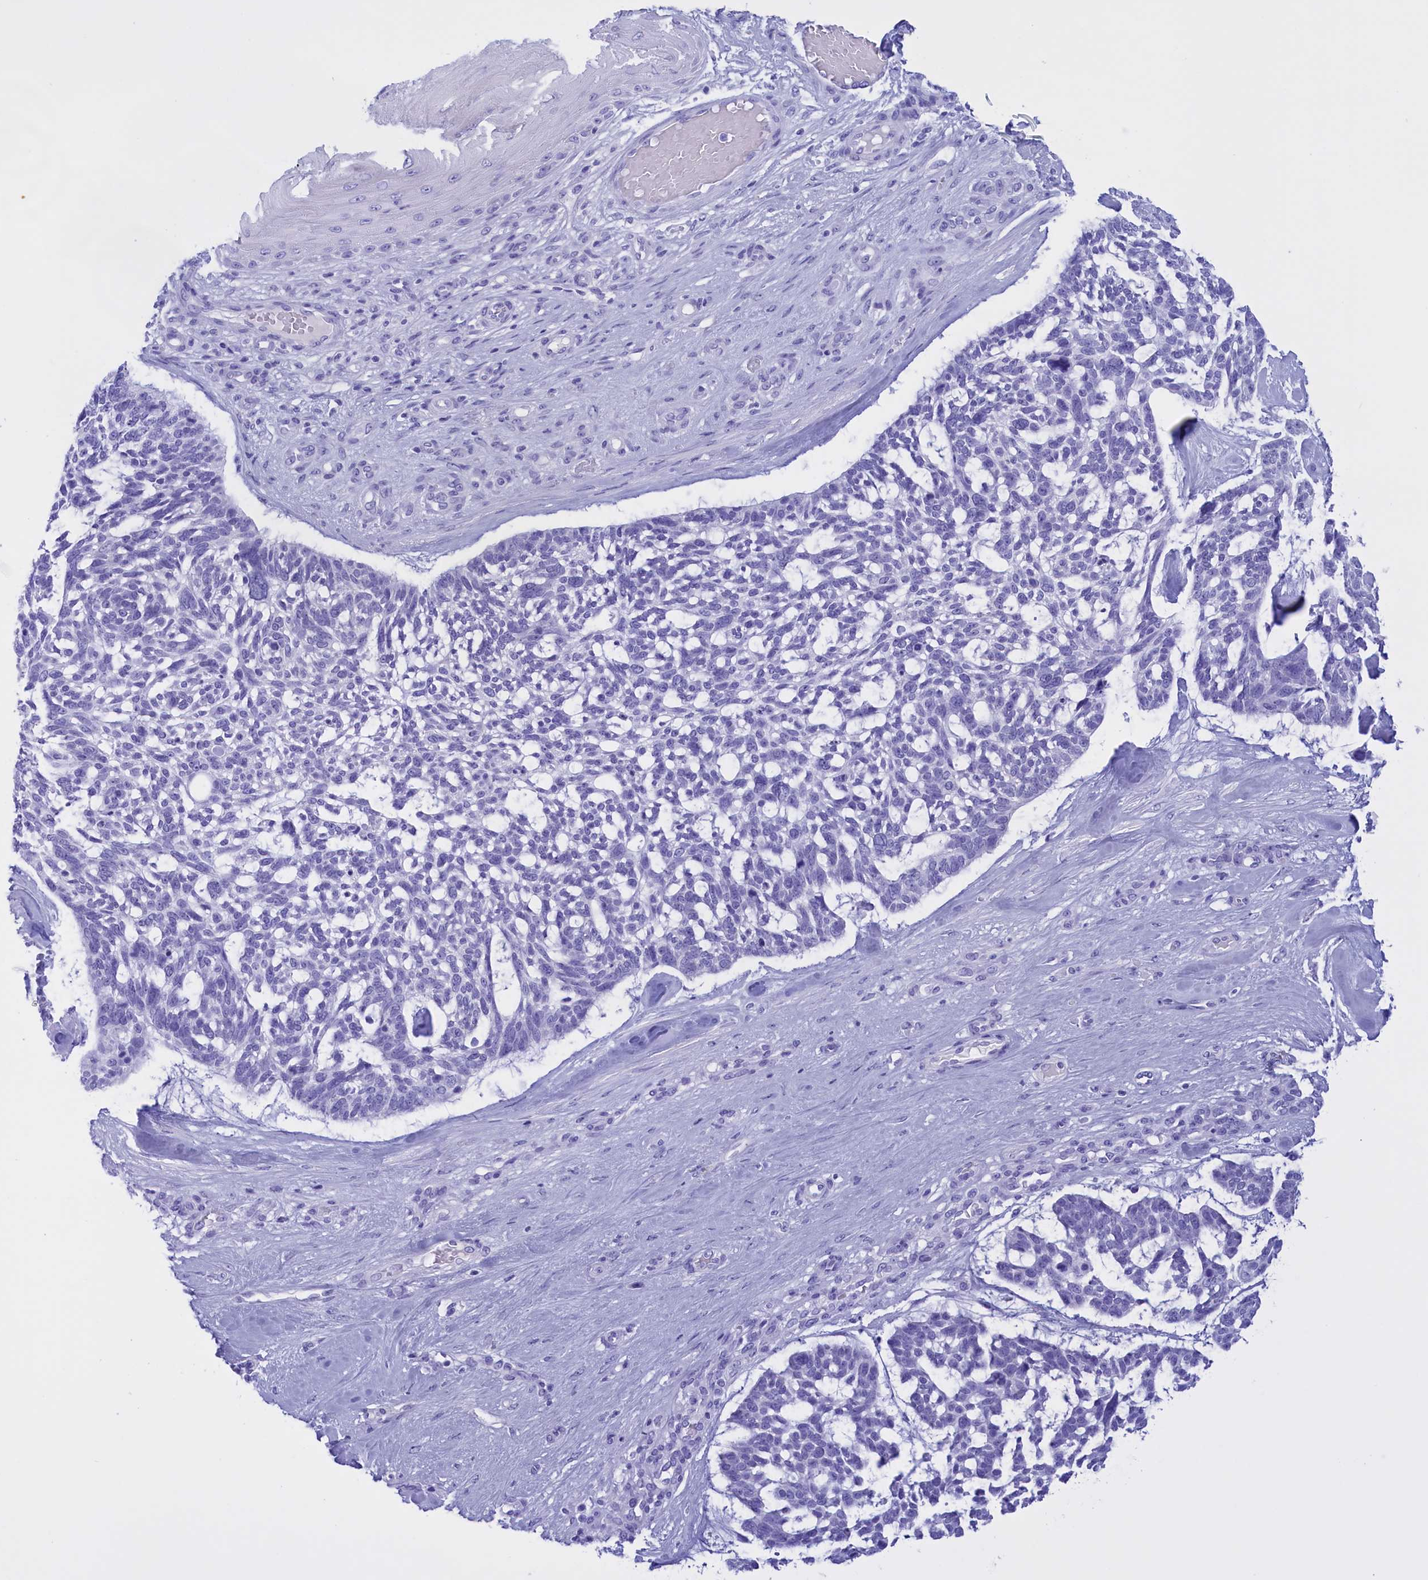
{"staining": {"intensity": "negative", "quantity": "none", "location": "none"}, "tissue": "skin cancer", "cell_type": "Tumor cells", "image_type": "cancer", "snomed": [{"axis": "morphology", "description": "Basal cell carcinoma"}, {"axis": "topography", "description": "Skin"}], "caption": "IHC histopathology image of neoplastic tissue: basal cell carcinoma (skin) stained with DAB (3,3'-diaminobenzidine) exhibits no significant protein staining in tumor cells. Nuclei are stained in blue.", "gene": "BRI3", "patient": {"sex": "male", "age": 88}}